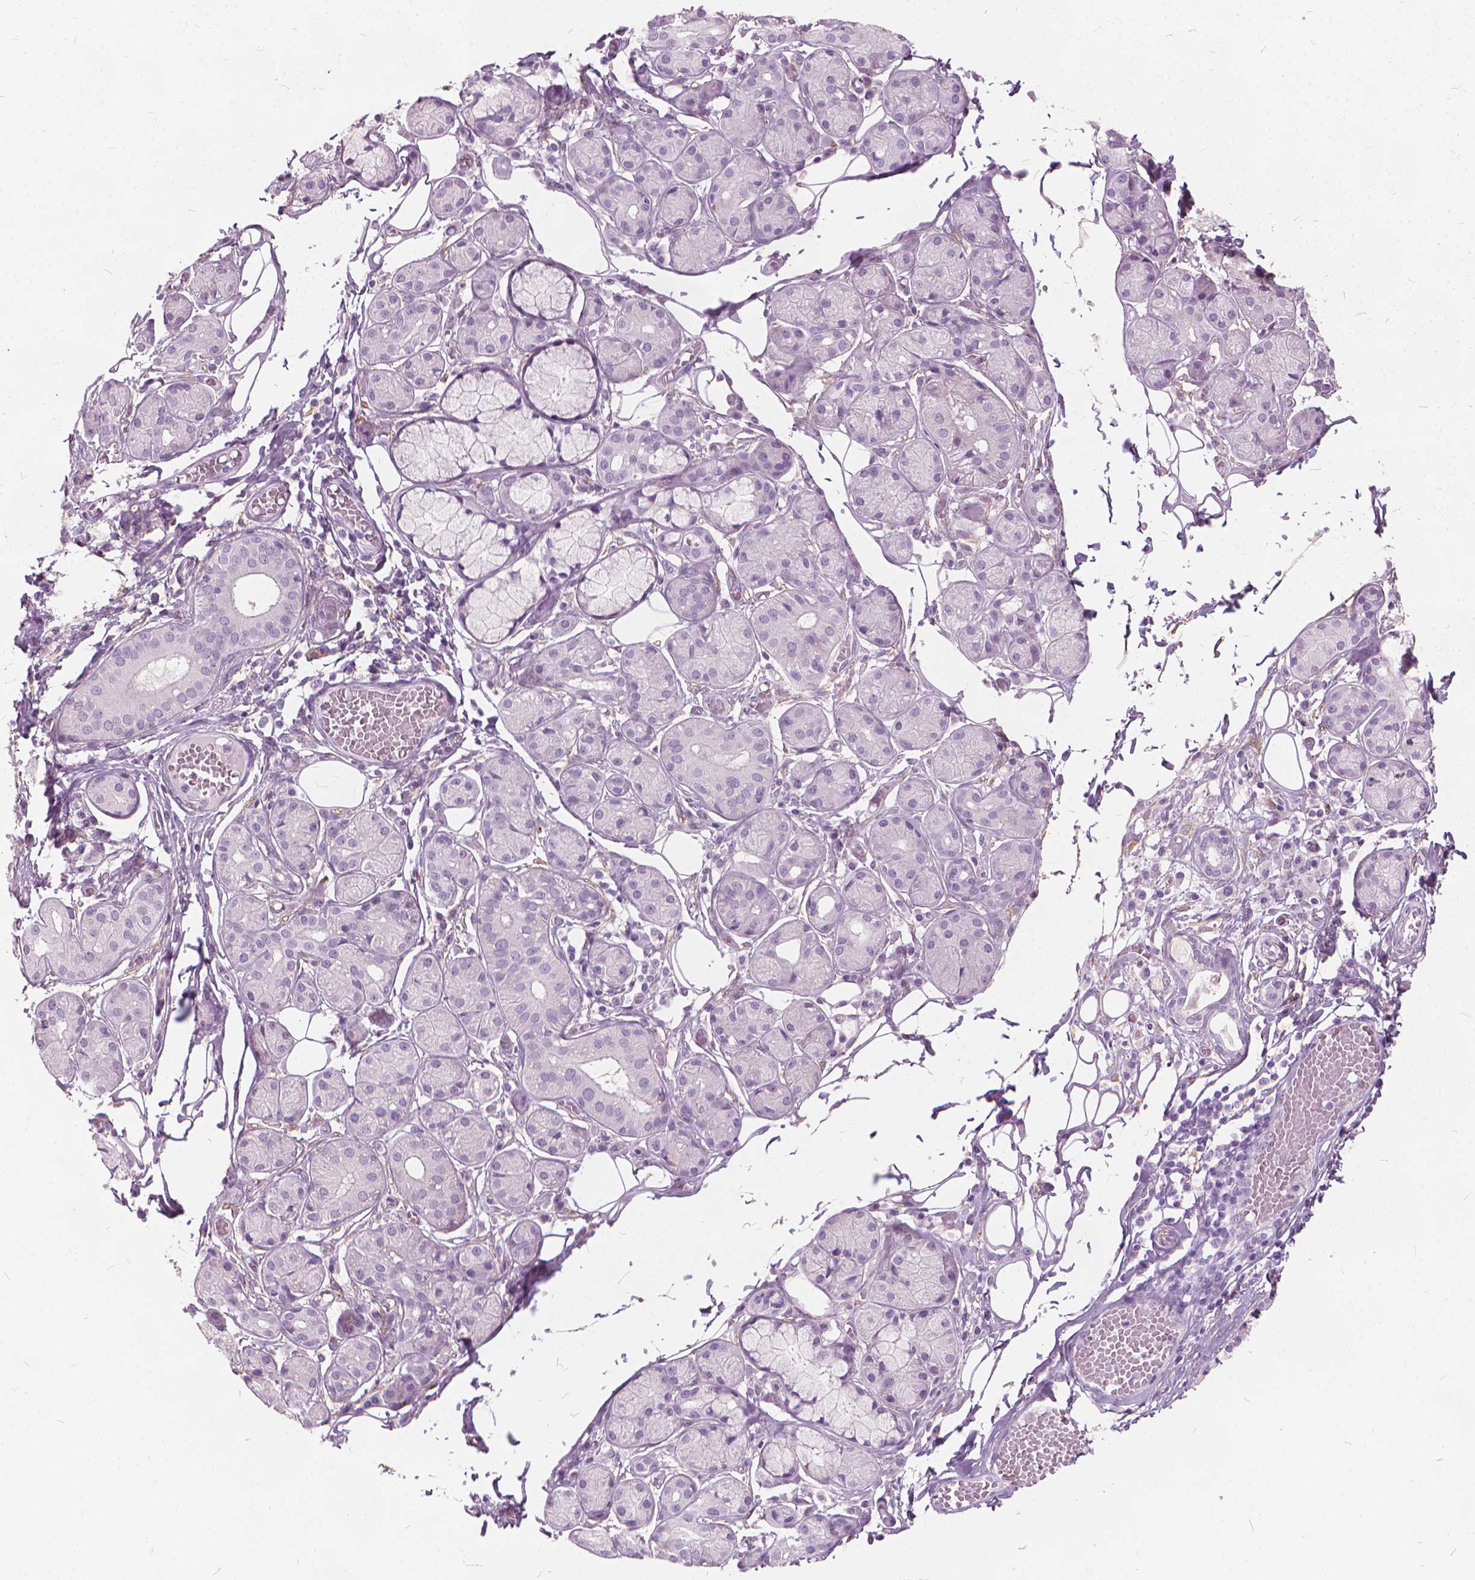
{"staining": {"intensity": "negative", "quantity": "none", "location": "none"}, "tissue": "salivary gland", "cell_type": "Glandular cells", "image_type": "normal", "snomed": [{"axis": "morphology", "description": "Normal tissue, NOS"}, {"axis": "topography", "description": "Salivary gland"}, {"axis": "topography", "description": "Peripheral nerve tissue"}], "caption": "Immunohistochemical staining of unremarkable salivary gland displays no significant expression in glandular cells. The staining is performed using DAB brown chromogen with nuclei counter-stained in using hematoxylin.", "gene": "DNM1", "patient": {"sex": "male", "age": 71}}